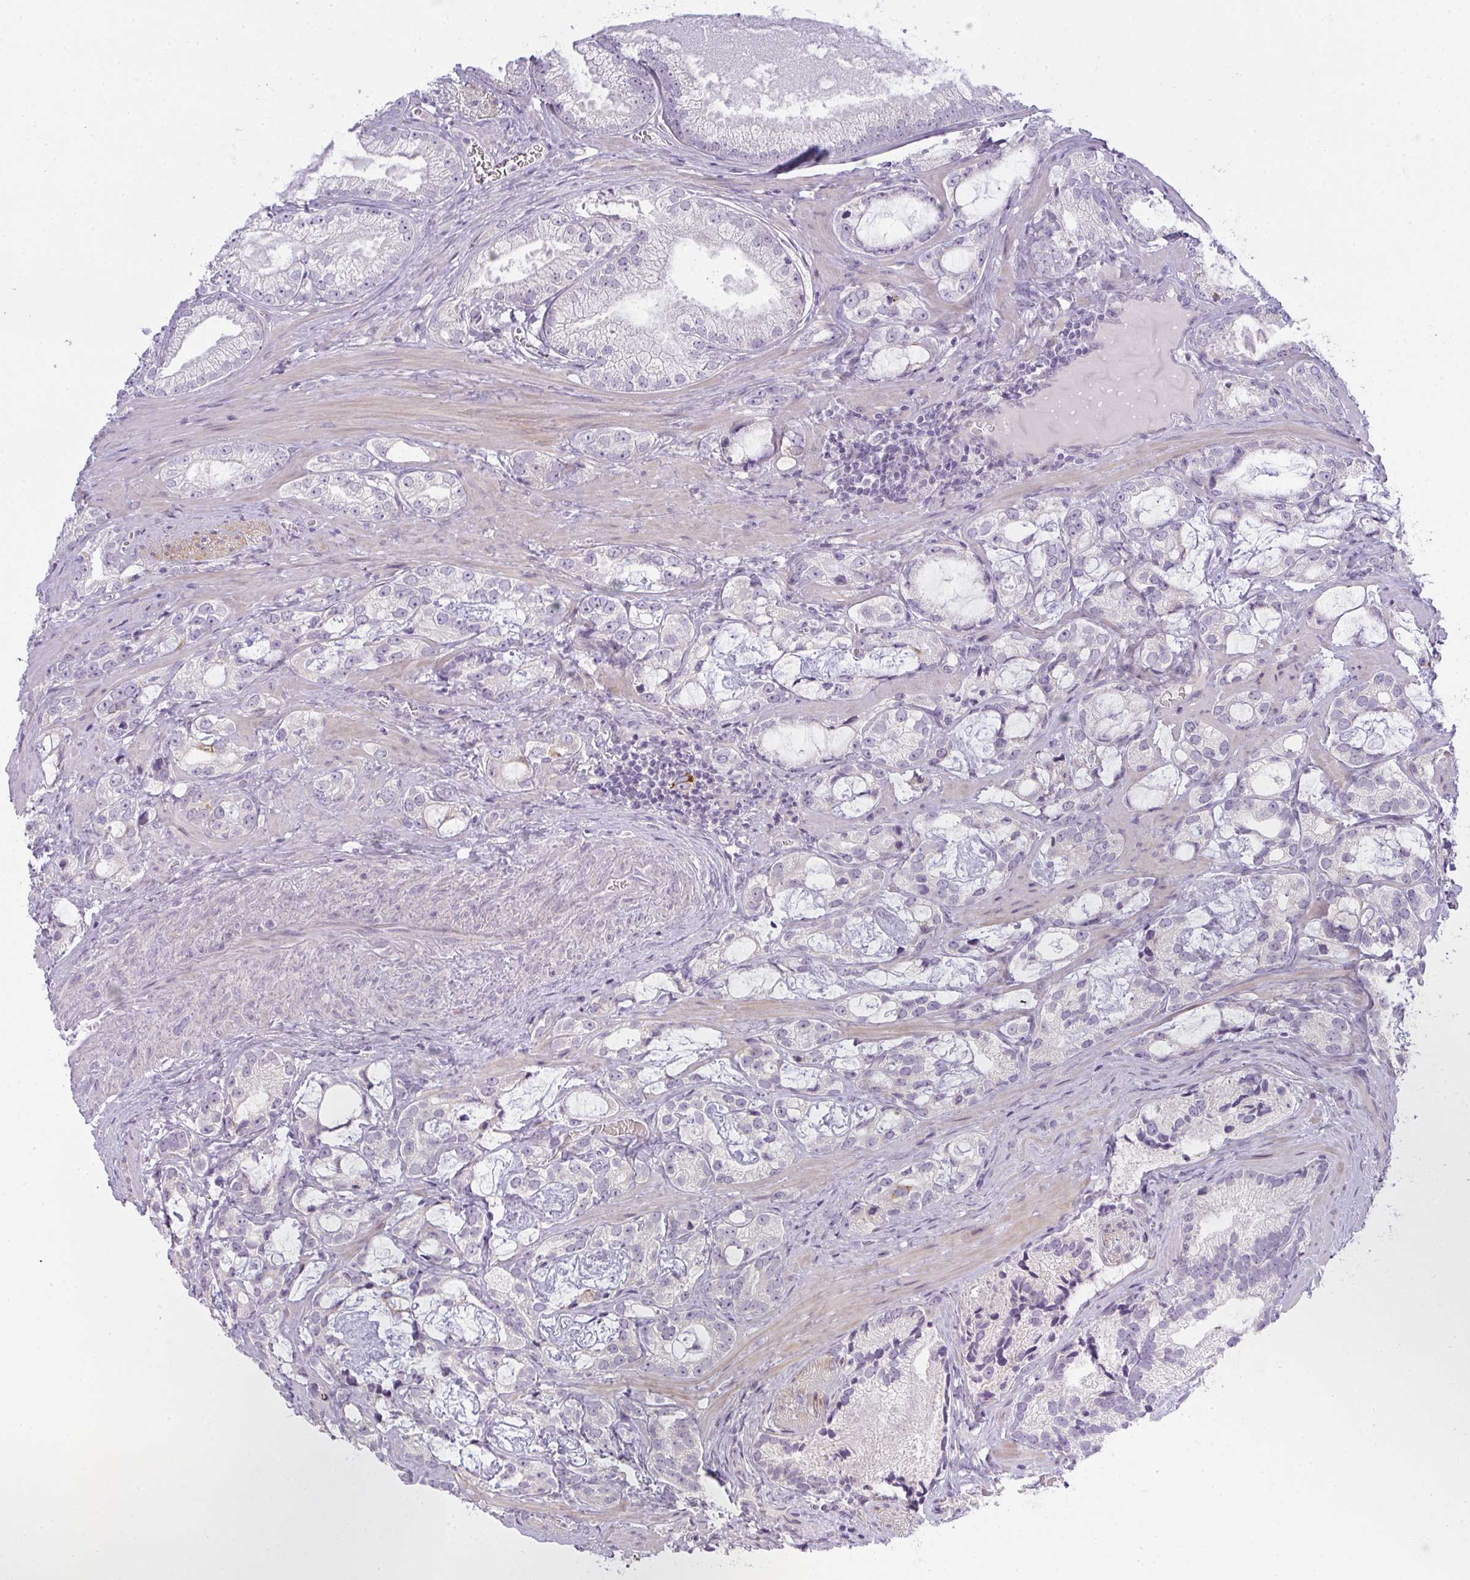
{"staining": {"intensity": "negative", "quantity": "none", "location": "none"}, "tissue": "prostate cancer", "cell_type": "Tumor cells", "image_type": "cancer", "snomed": [{"axis": "morphology", "description": "Adenocarcinoma, Medium grade"}, {"axis": "topography", "description": "Prostate"}], "caption": "Photomicrograph shows no significant protein positivity in tumor cells of adenocarcinoma (medium-grade) (prostate). (Brightfield microscopy of DAB (3,3'-diaminobenzidine) immunohistochemistry (IHC) at high magnification).", "gene": "SIRPB2", "patient": {"sex": "male", "age": 57}}